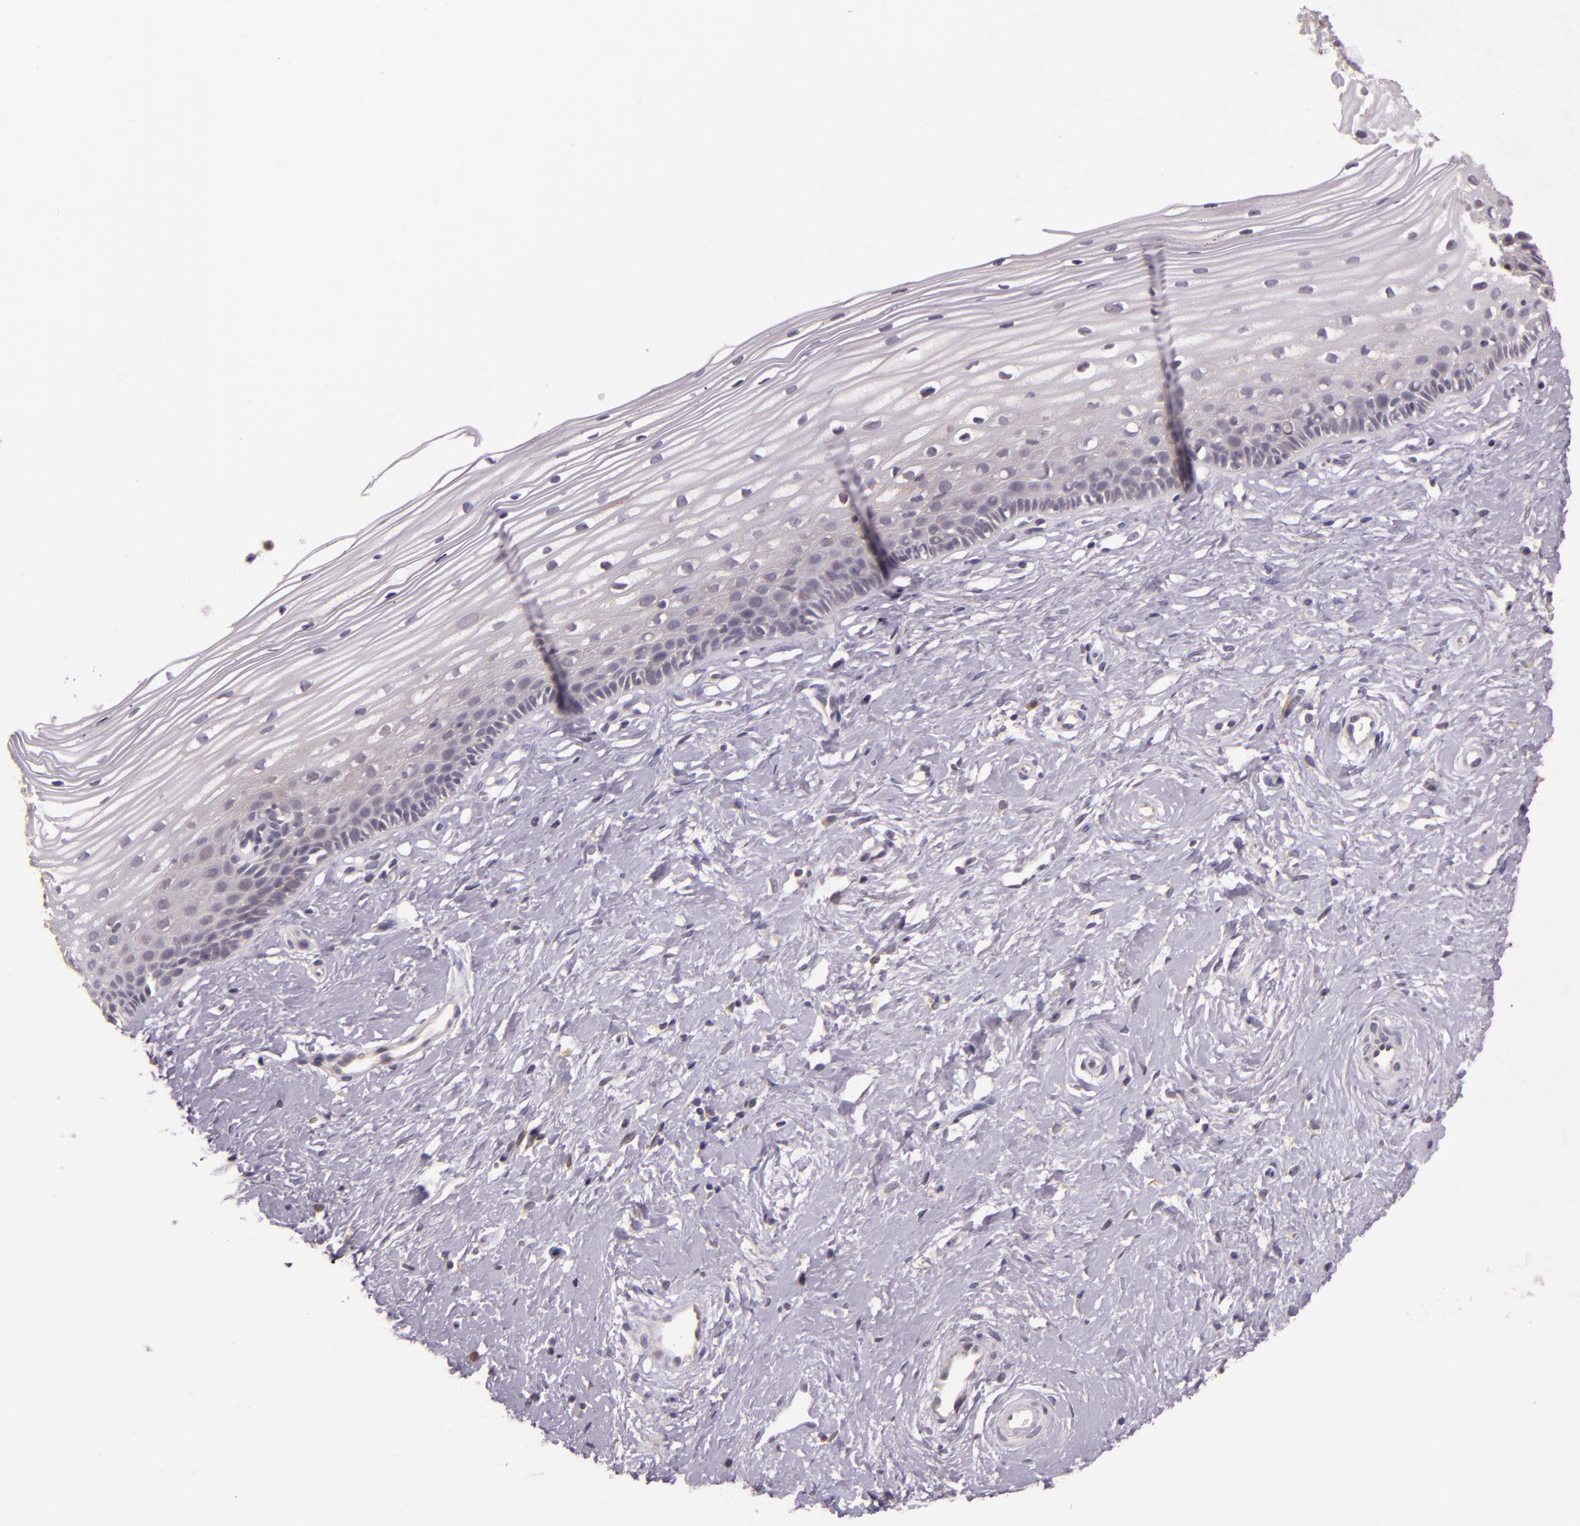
{"staining": {"intensity": "moderate", "quantity": ">75%", "location": "cytoplasmic/membranous"}, "tissue": "cervix", "cell_type": "Glandular cells", "image_type": "normal", "snomed": [{"axis": "morphology", "description": "Normal tissue, NOS"}, {"axis": "topography", "description": "Cervix"}], "caption": "DAB (3,3'-diaminobenzidine) immunohistochemical staining of normal human cervix displays moderate cytoplasmic/membranous protein staining in about >75% of glandular cells. Immunohistochemistry stains the protein of interest in brown and the nuclei are stained blue.", "gene": "ARMH4", "patient": {"sex": "female", "age": 40}}